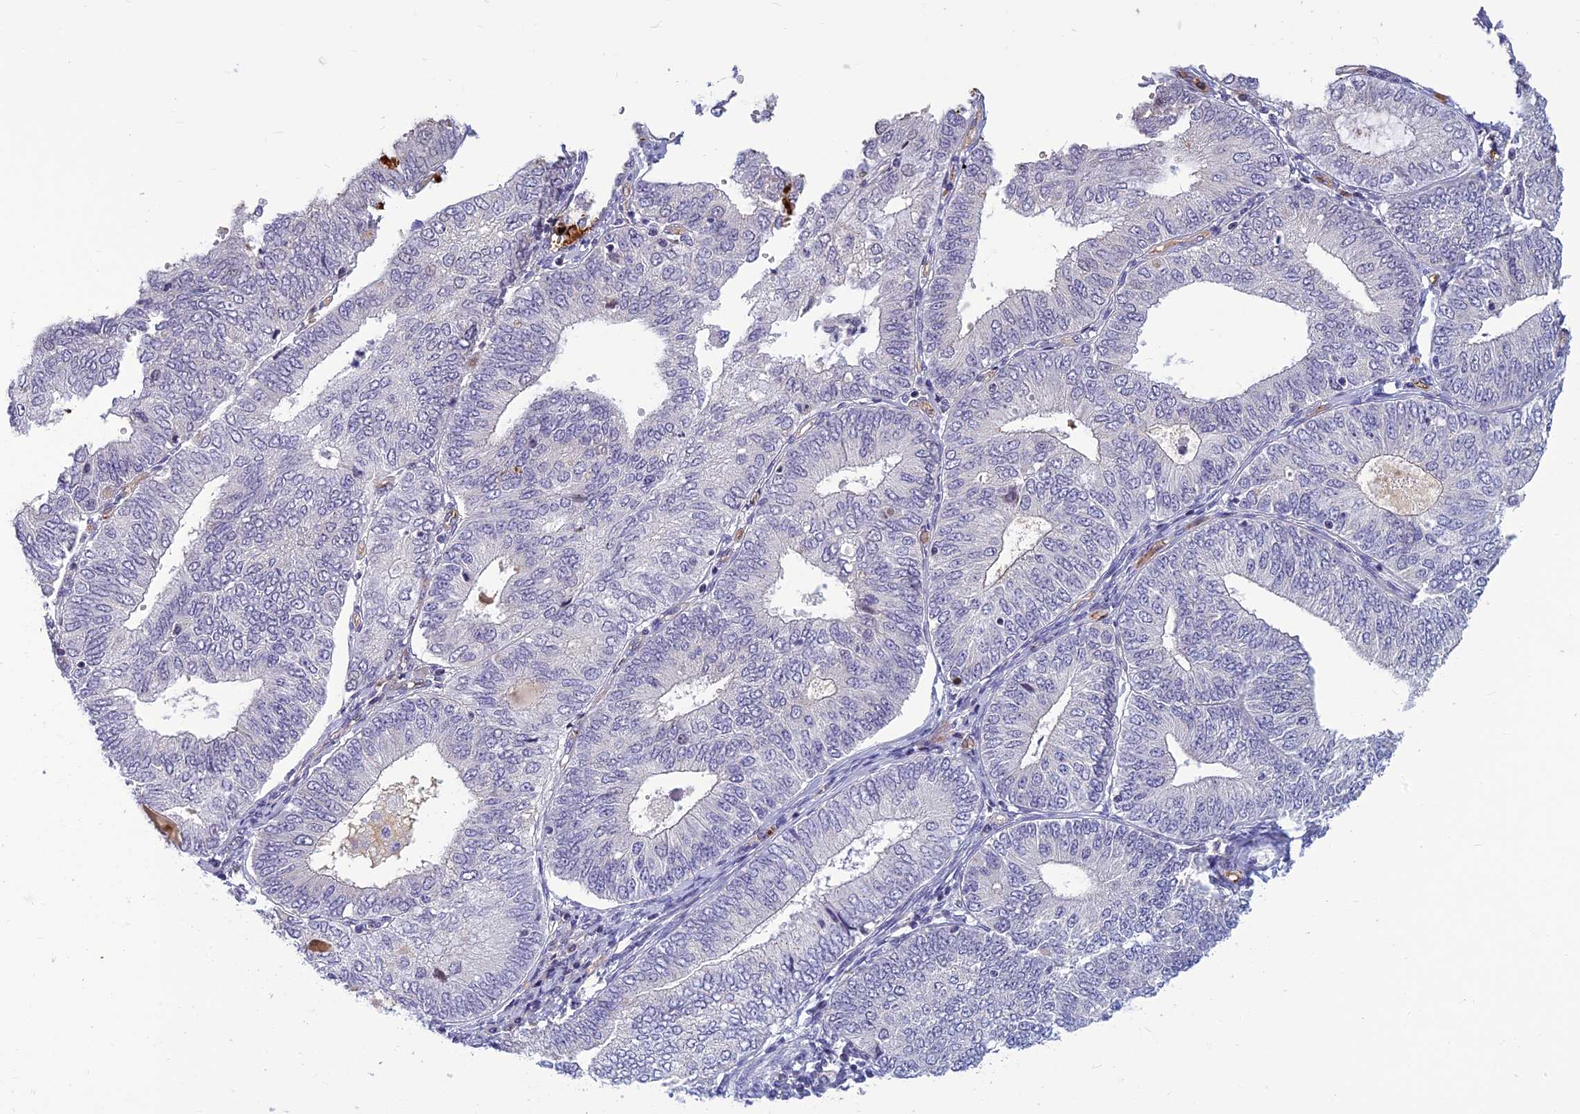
{"staining": {"intensity": "negative", "quantity": "none", "location": "none"}, "tissue": "endometrial cancer", "cell_type": "Tumor cells", "image_type": "cancer", "snomed": [{"axis": "morphology", "description": "Adenocarcinoma, NOS"}, {"axis": "topography", "description": "Endometrium"}], "caption": "High magnification brightfield microscopy of endometrial cancer stained with DAB (brown) and counterstained with hematoxylin (blue): tumor cells show no significant expression.", "gene": "CLEC11A", "patient": {"sex": "female", "age": 68}}